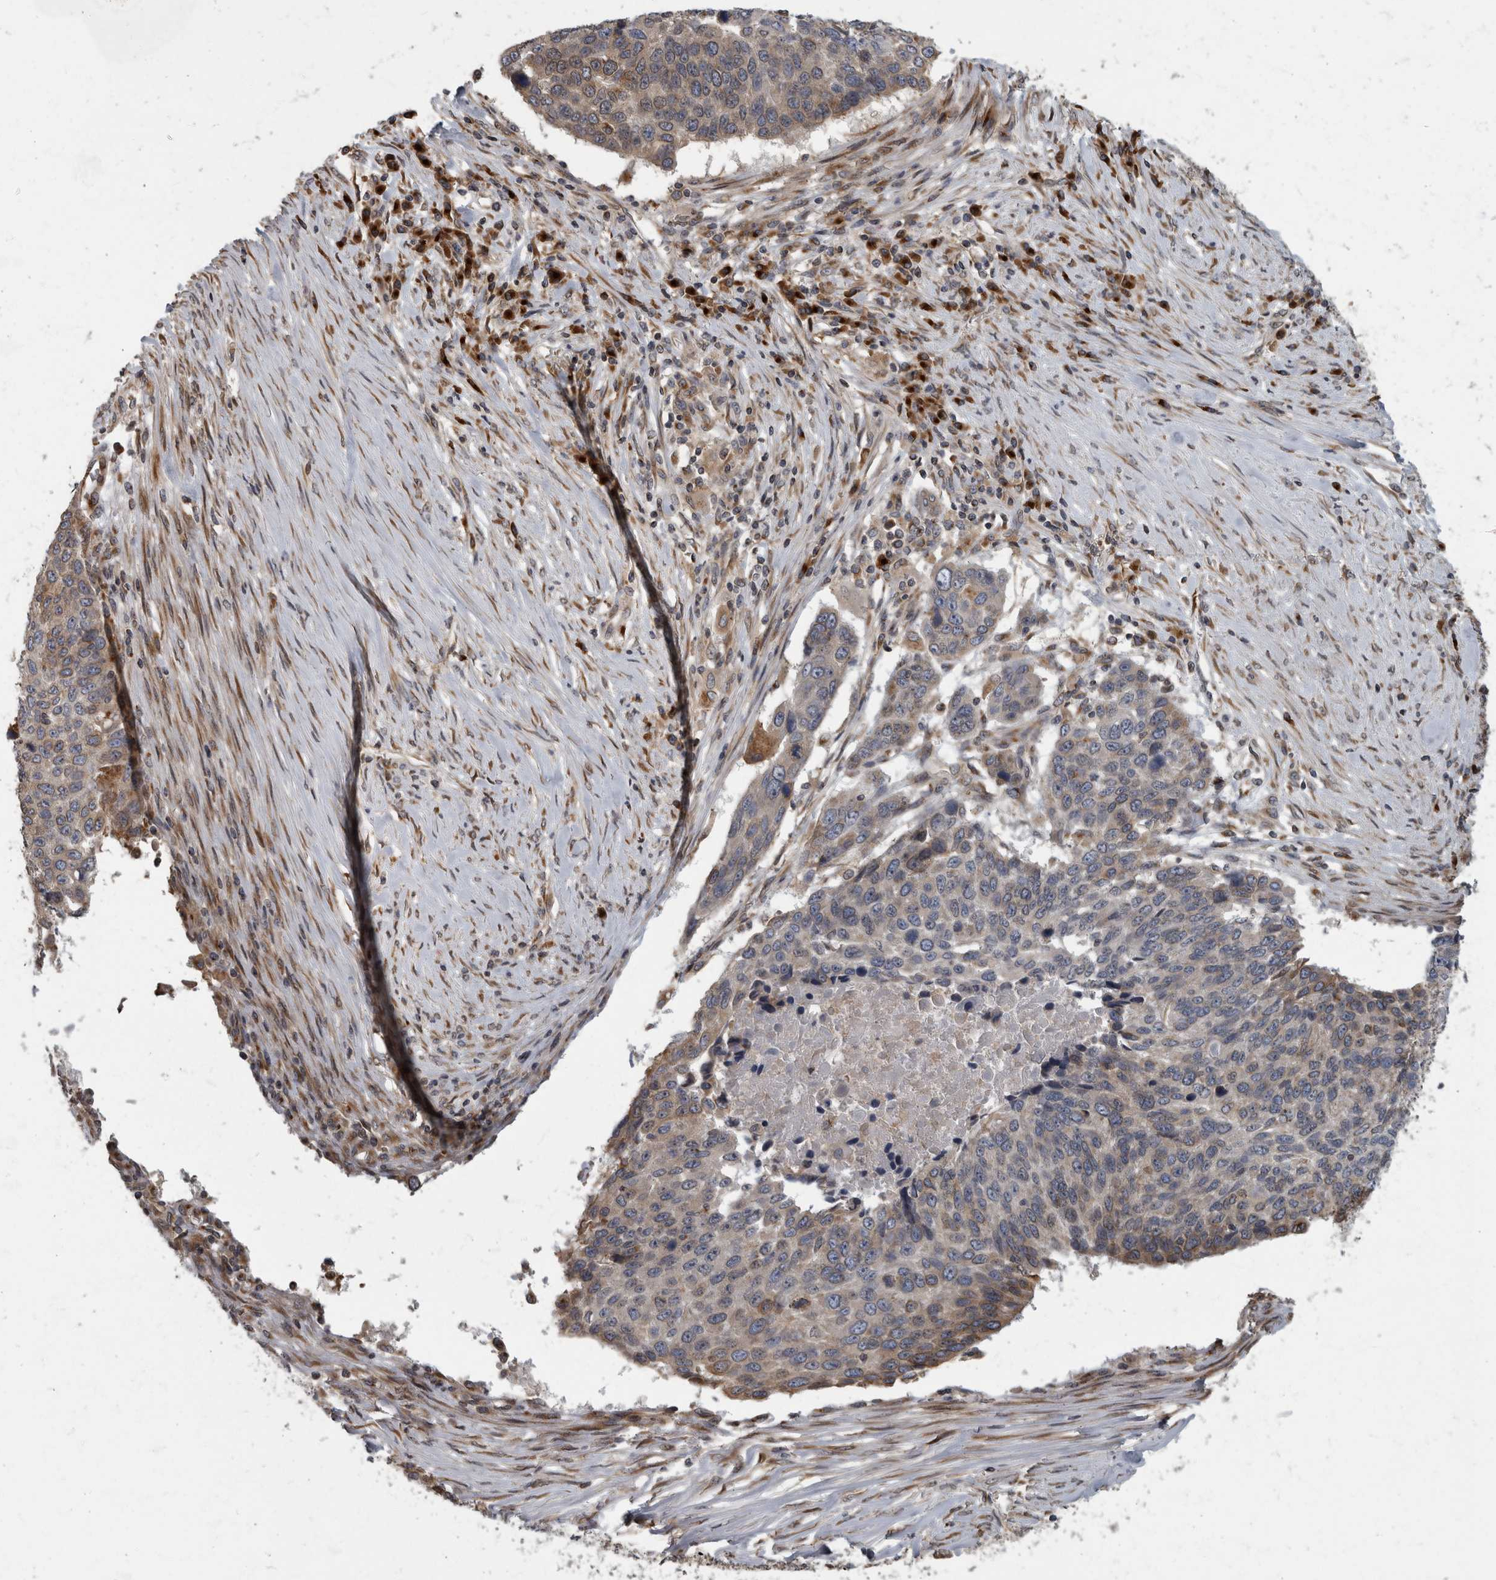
{"staining": {"intensity": "weak", "quantity": "25%-75%", "location": "cytoplasmic/membranous"}, "tissue": "lung cancer", "cell_type": "Tumor cells", "image_type": "cancer", "snomed": [{"axis": "morphology", "description": "Squamous cell carcinoma, NOS"}, {"axis": "topography", "description": "Lung"}], "caption": "Brown immunohistochemical staining in human lung squamous cell carcinoma reveals weak cytoplasmic/membranous positivity in approximately 25%-75% of tumor cells. (DAB IHC with brightfield microscopy, high magnification).", "gene": "LMAN2L", "patient": {"sex": "male", "age": 66}}